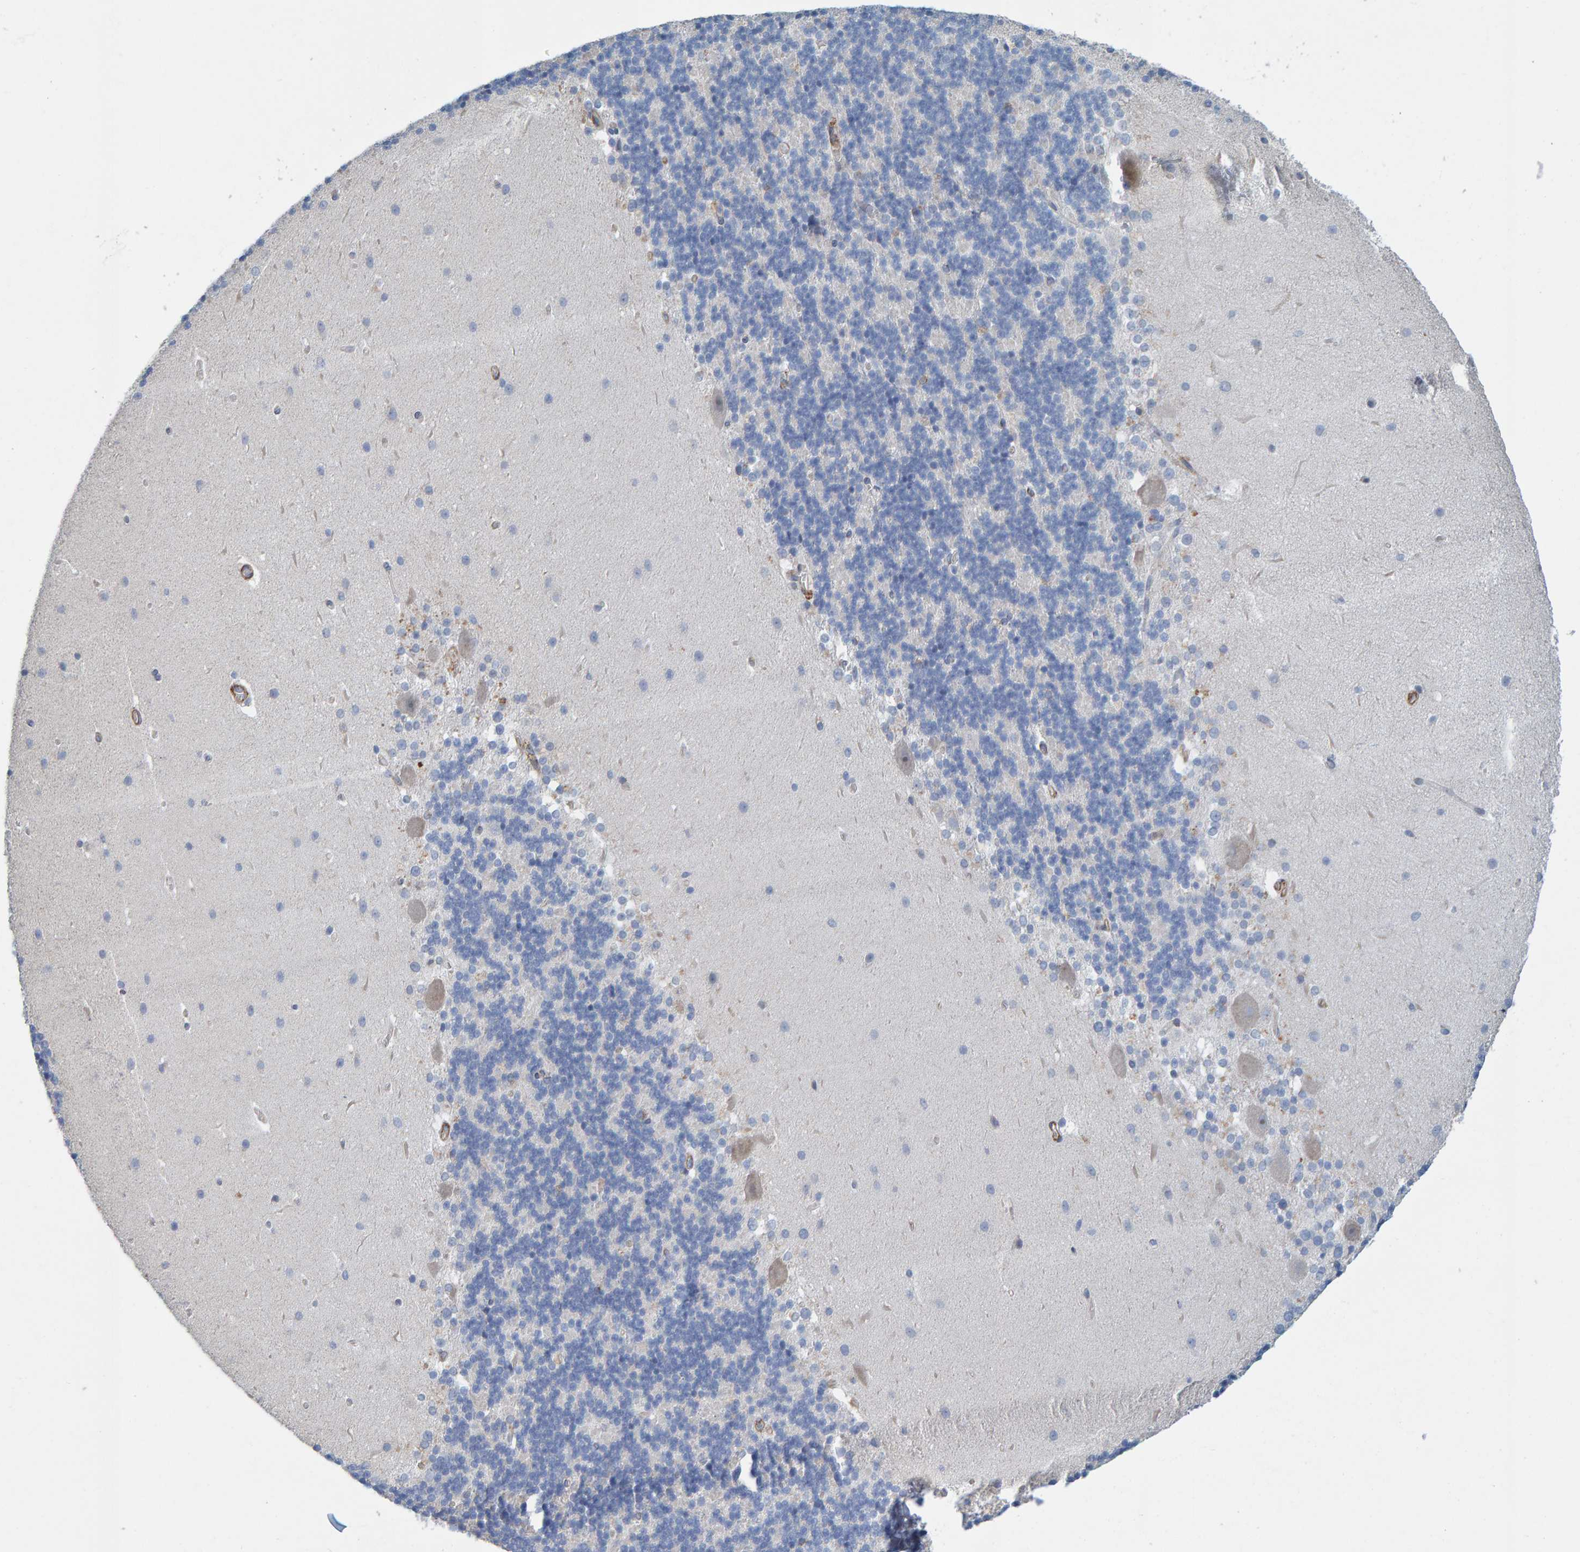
{"staining": {"intensity": "negative", "quantity": "none", "location": "none"}, "tissue": "cerebellum", "cell_type": "Cells in granular layer", "image_type": "normal", "snomed": [{"axis": "morphology", "description": "Normal tissue, NOS"}, {"axis": "topography", "description": "Cerebellum"}], "caption": "An immunohistochemistry photomicrograph of unremarkable cerebellum is shown. There is no staining in cells in granular layer of cerebellum.", "gene": "MMP16", "patient": {"sex": "female", "age": 19}}